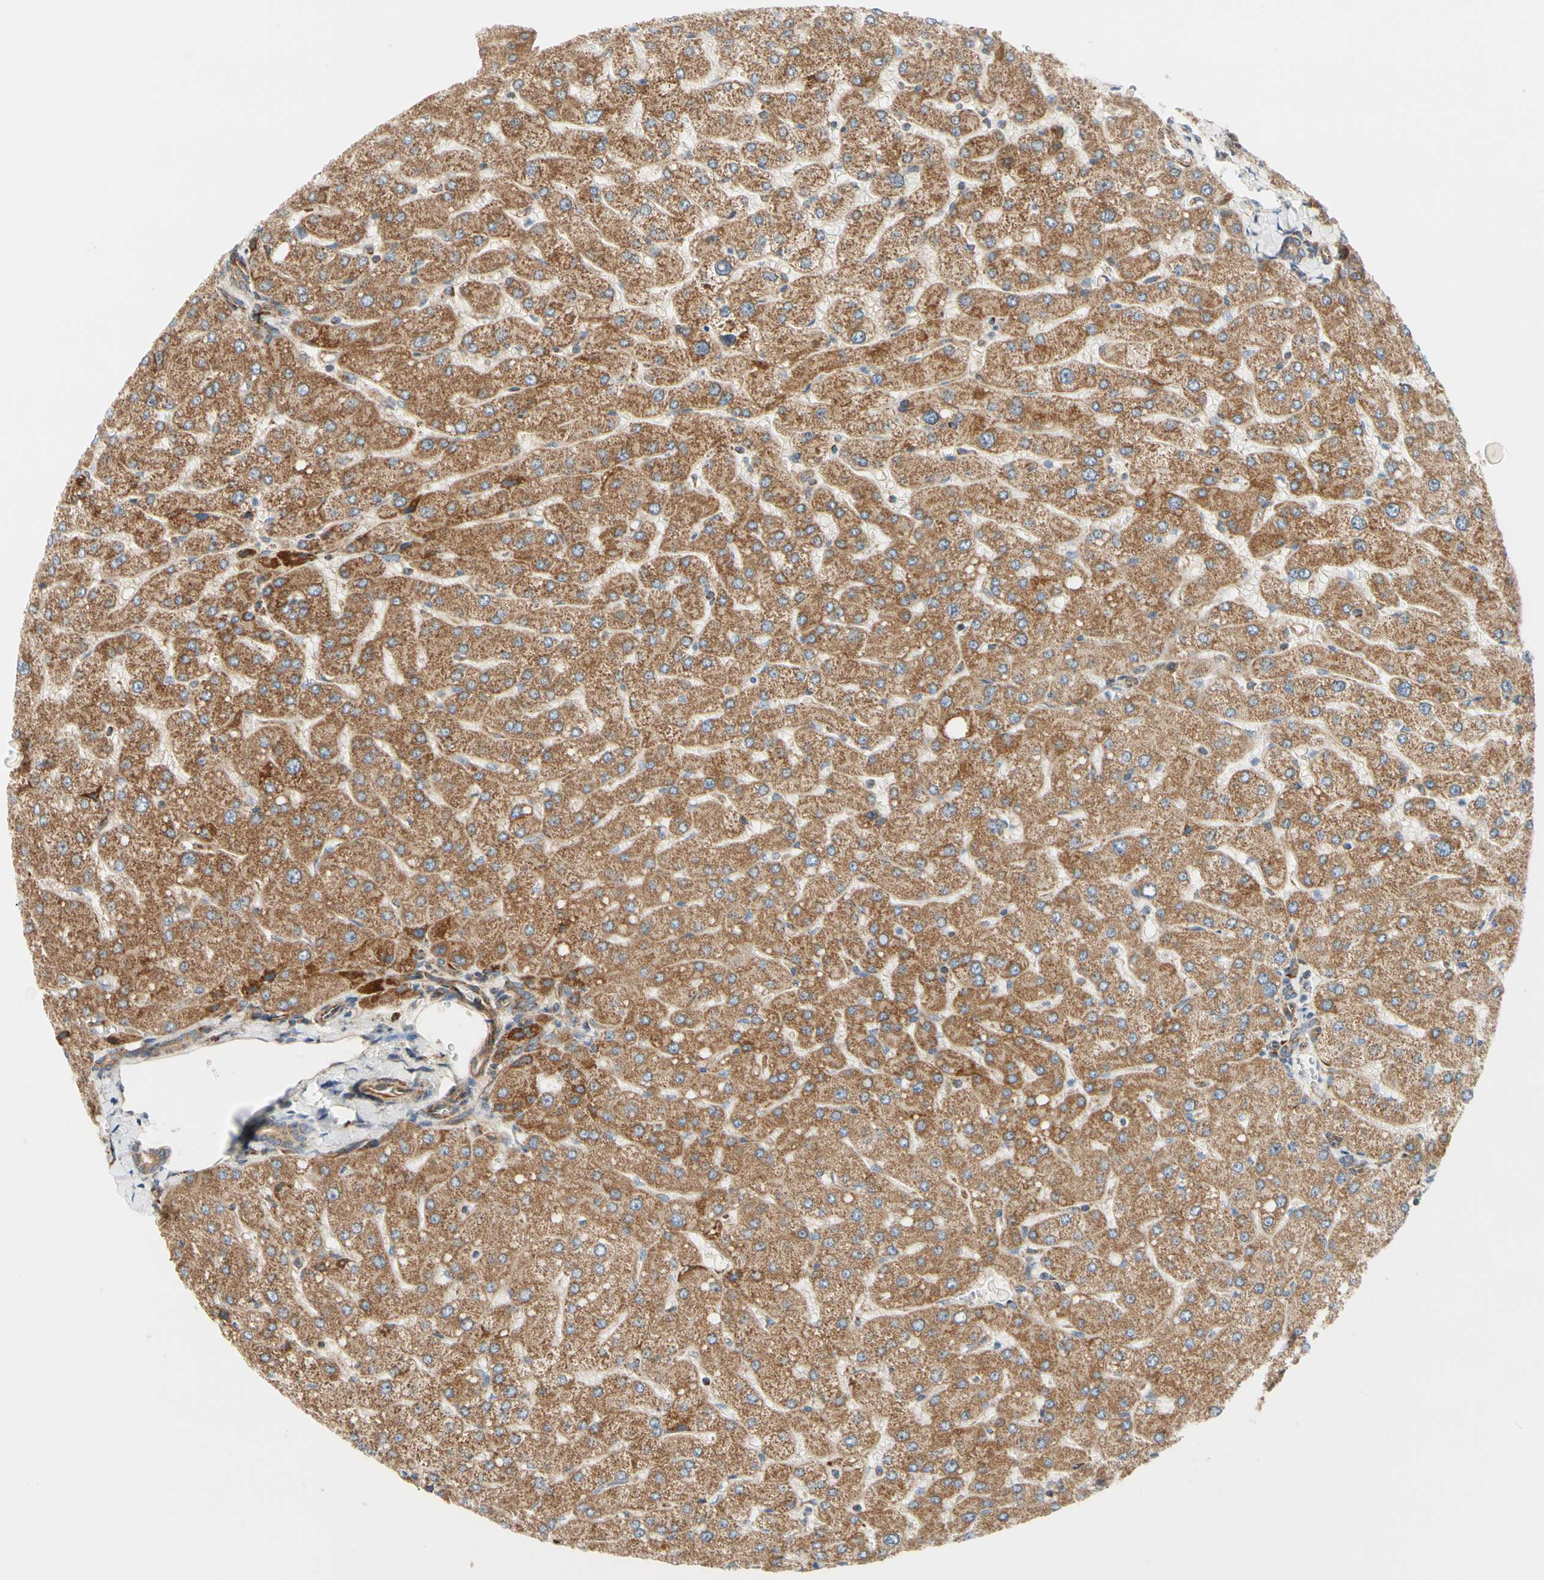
{"staining": {"intensity": "moderate", "quantity": ">75%", "location": "cytoplasmic/membranous"}, "tissue": "liver", "cell_type": "Cholangiocytes", "image_type": "normal", "snomed": [{"axis": "morphology", "description": "Normal tissue, NOS"}, {"axis": "topography", "description": "Liver"}], "caption": "Moderate cytoplasmic/membranous protein positivity is identified in approximately >75% of cholangiocytes in liver.", "gene": "TBC1D10A", "patient": {"sex": "male", "age": 55}}